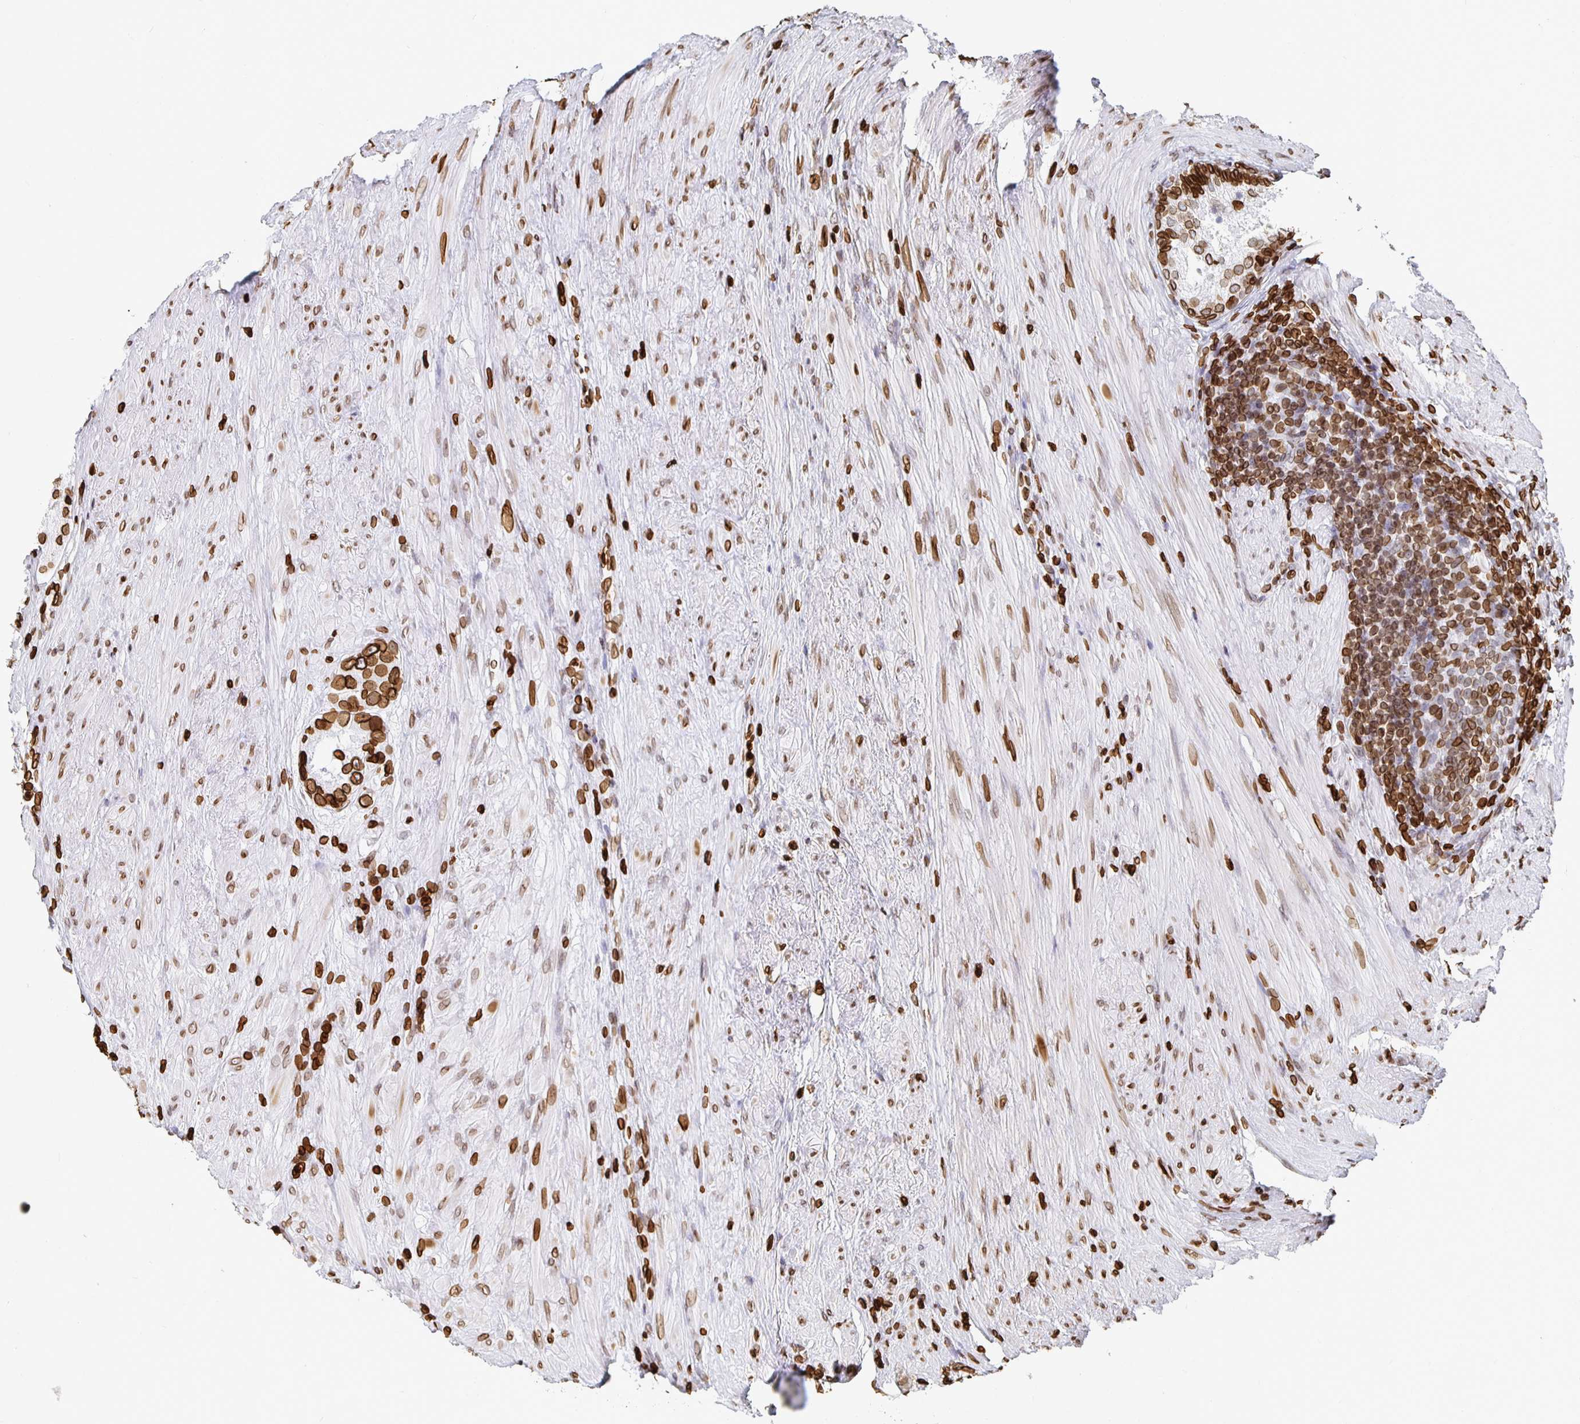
{"staining": {"intensity": "strong", "quantity": "25%-75%", "location": "cytoplasmic/membranous,nuclear"}, "tissue": "prostate cancer", "cell_type": "Tumor cells", "image_type": "cancer", "snomed": [{"axis": "morphology", "description": "Adenocarcinoma, Low grade"}, {"axis": "topography", "description": "Prostate"}], "caption": "Protein staining of prostate adenocarcinoma (low-grade) tissue demonstrates strong cytoplasmic/membranous and nuclear positivity in approximately 25%-75% of tumor cells.", "gene": "LMNB1", "patient": {"sex": "male", "age": 68}}